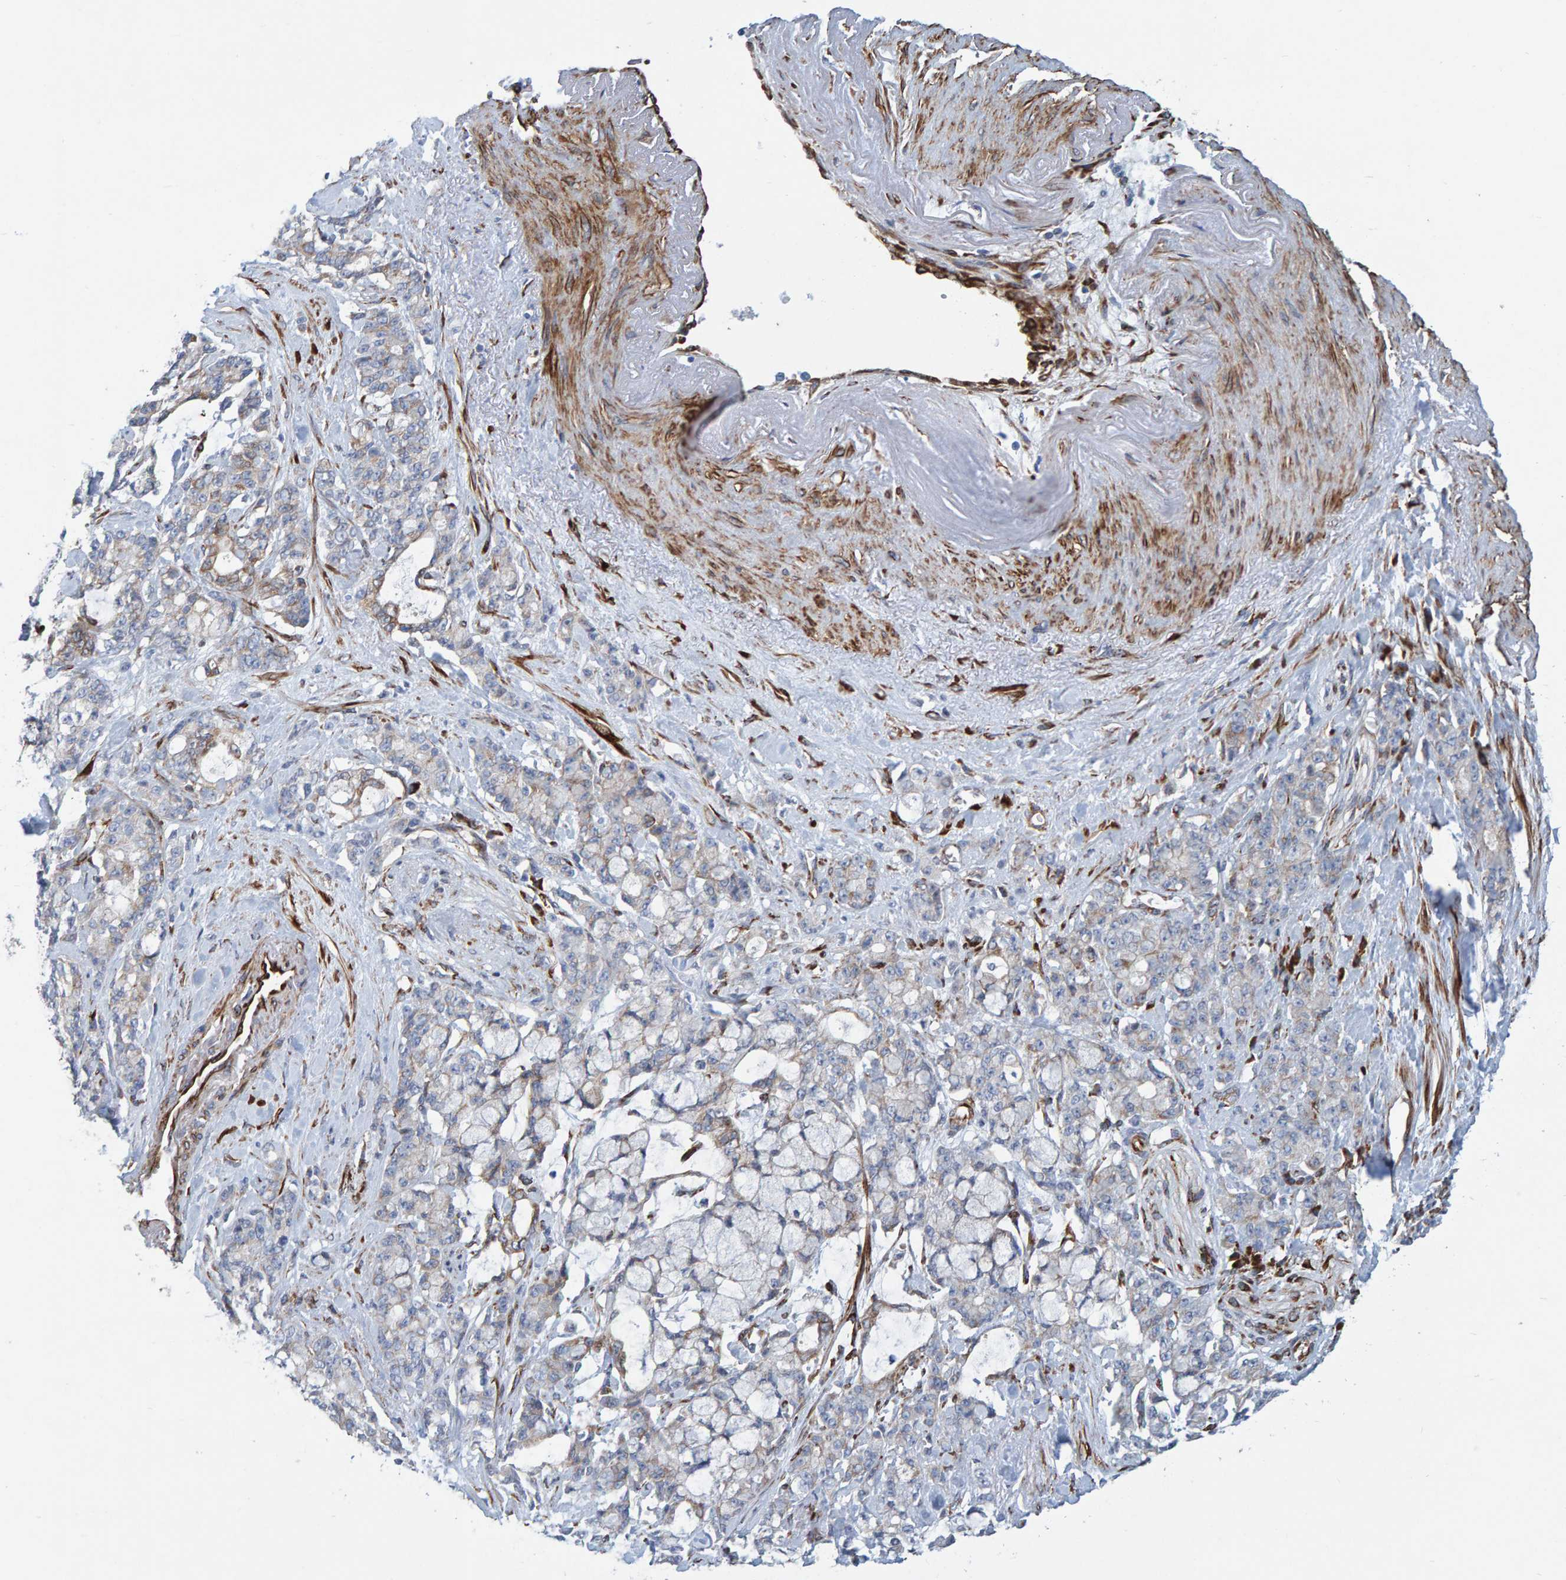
{"staining": {"intensity": "weak", "quantity": "<25%", "location": "cytoplasmic/membranous"}, "tissue": "pancreatic cancer", "cell_type": "Tumor cells", "image_type": "cancer", "snomed": [{"axis": "morphology", "description": "Adenocarcinoma, NOS"}, {"axis": "topography", "description": "Pancreas"}], "caption": "Tumor cells show no significant positivity in adenocarcinoma (pancreatic).", "gene": "MMP16", "patient": {"sex": "female", "age": 73}}